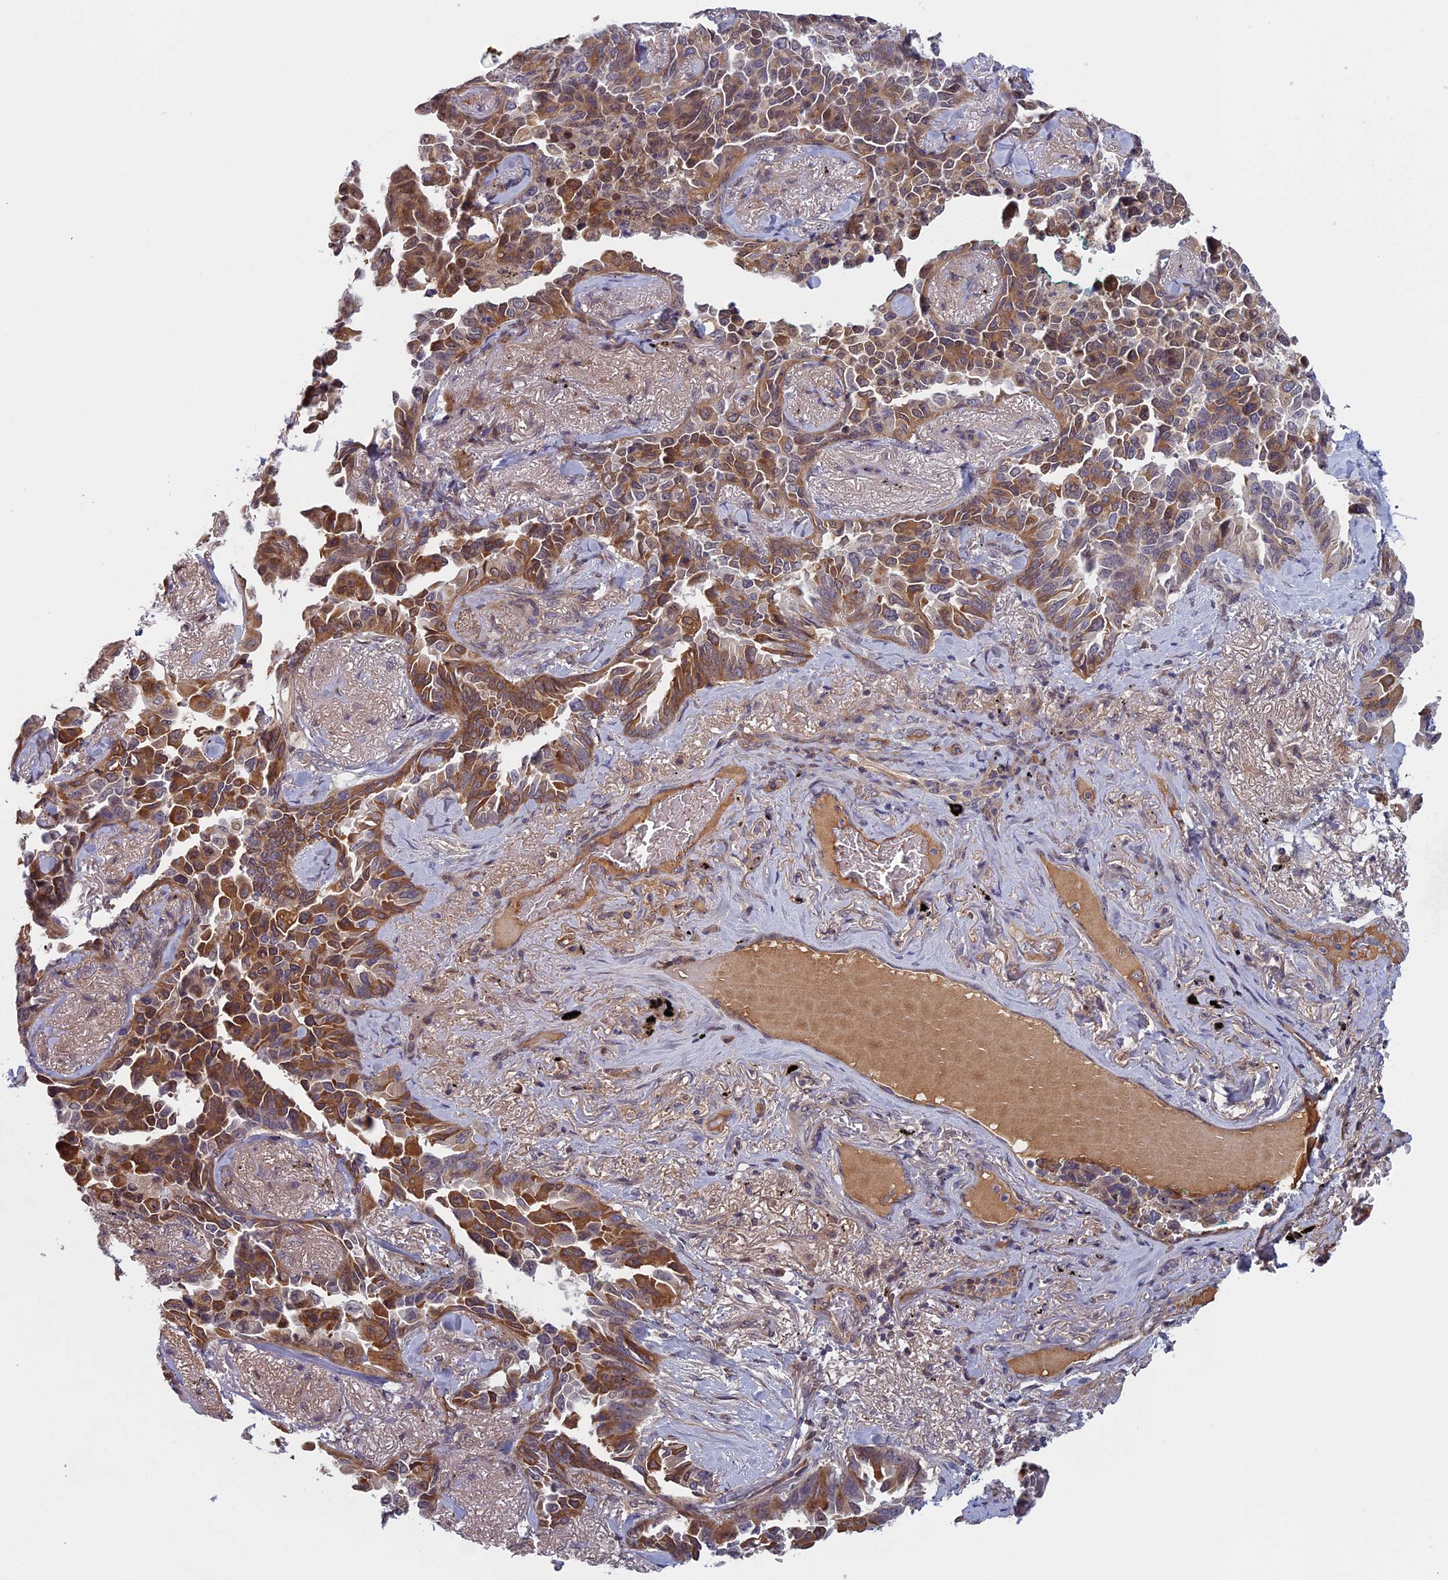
{"staining": {"intensity": "moderate", "quantity": "25%-75%", "location": "cytoplasmic/membranous"}, "tissue": "lung cancer", "cell_type": "Tumor cells", "image_type": "cancer", "snomed": [{"axis": "morphology", "description": "Adenocarcinoma, NOS"}, {"axis": "topography", "description": "Lung"}], "caption": "Protein staining demonstrates moderate cytoplasmic/membranous expression in about 25%-75% of tumor cells in lung cancer.", "gene": "FADS1", "patient": {"sex": "female", "age": 67}}